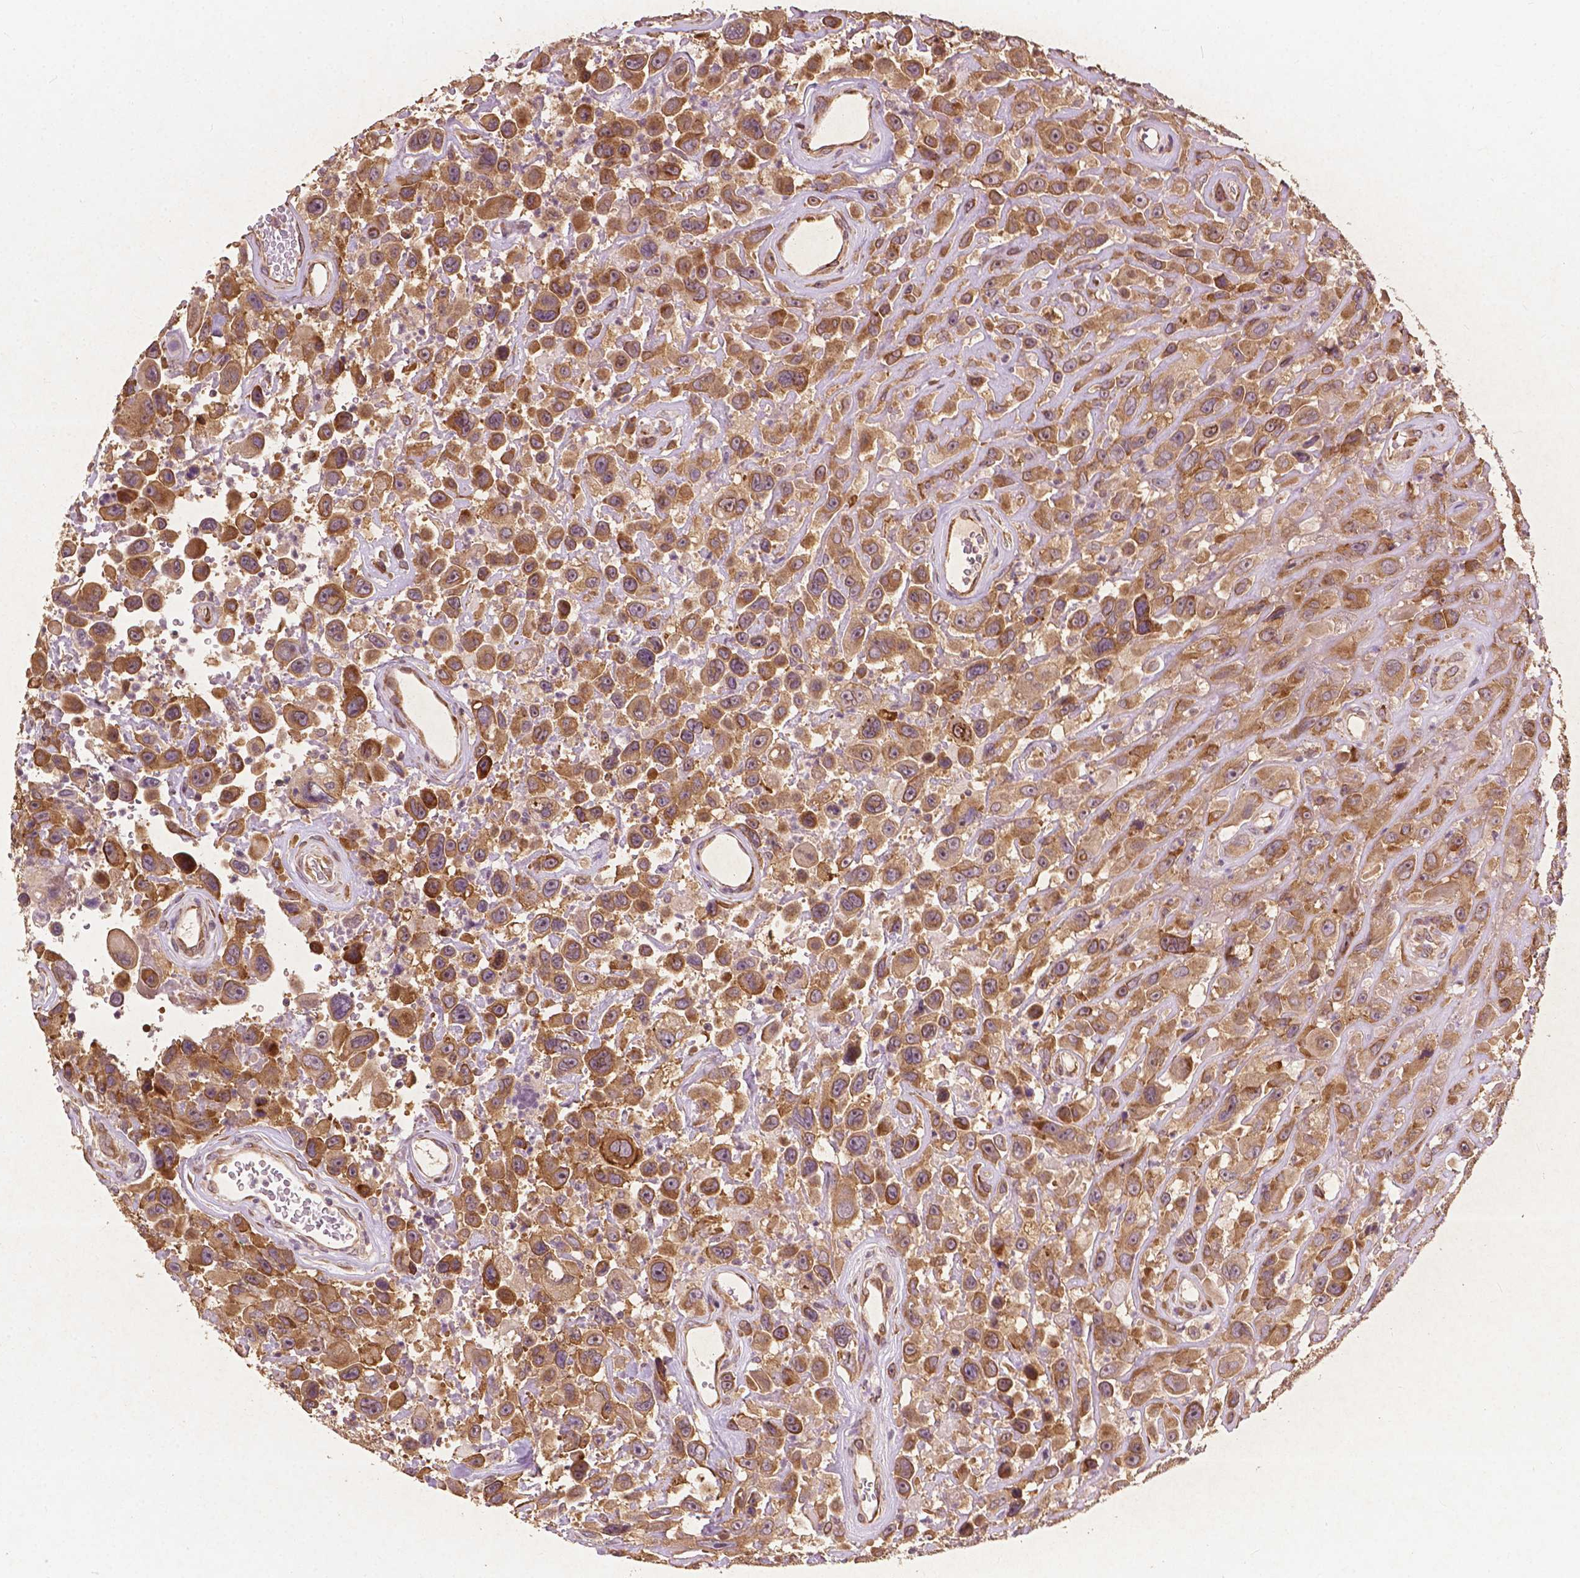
{"staining": {"intensity": "moderate", "quantity": ">75%", "location": "cytoplasmic/membranous"}, "tissue": "urothelial cancer", "cell_type": "Tumor cells", "image_type": "cancer", "snomed": [{"axis": "morphology", "description": "Urothelial carcinoma, High grade"}, {"axis": "topography", "description": "Urinary bladder"}], "caption": "Moderate cytoplasmic/membranous staining is present in approximately >75% of tumor cells in urothelial carcinoma (high-grade).", "gene": "G3BP1", "patient": {"sex": "male", "age": 53}}